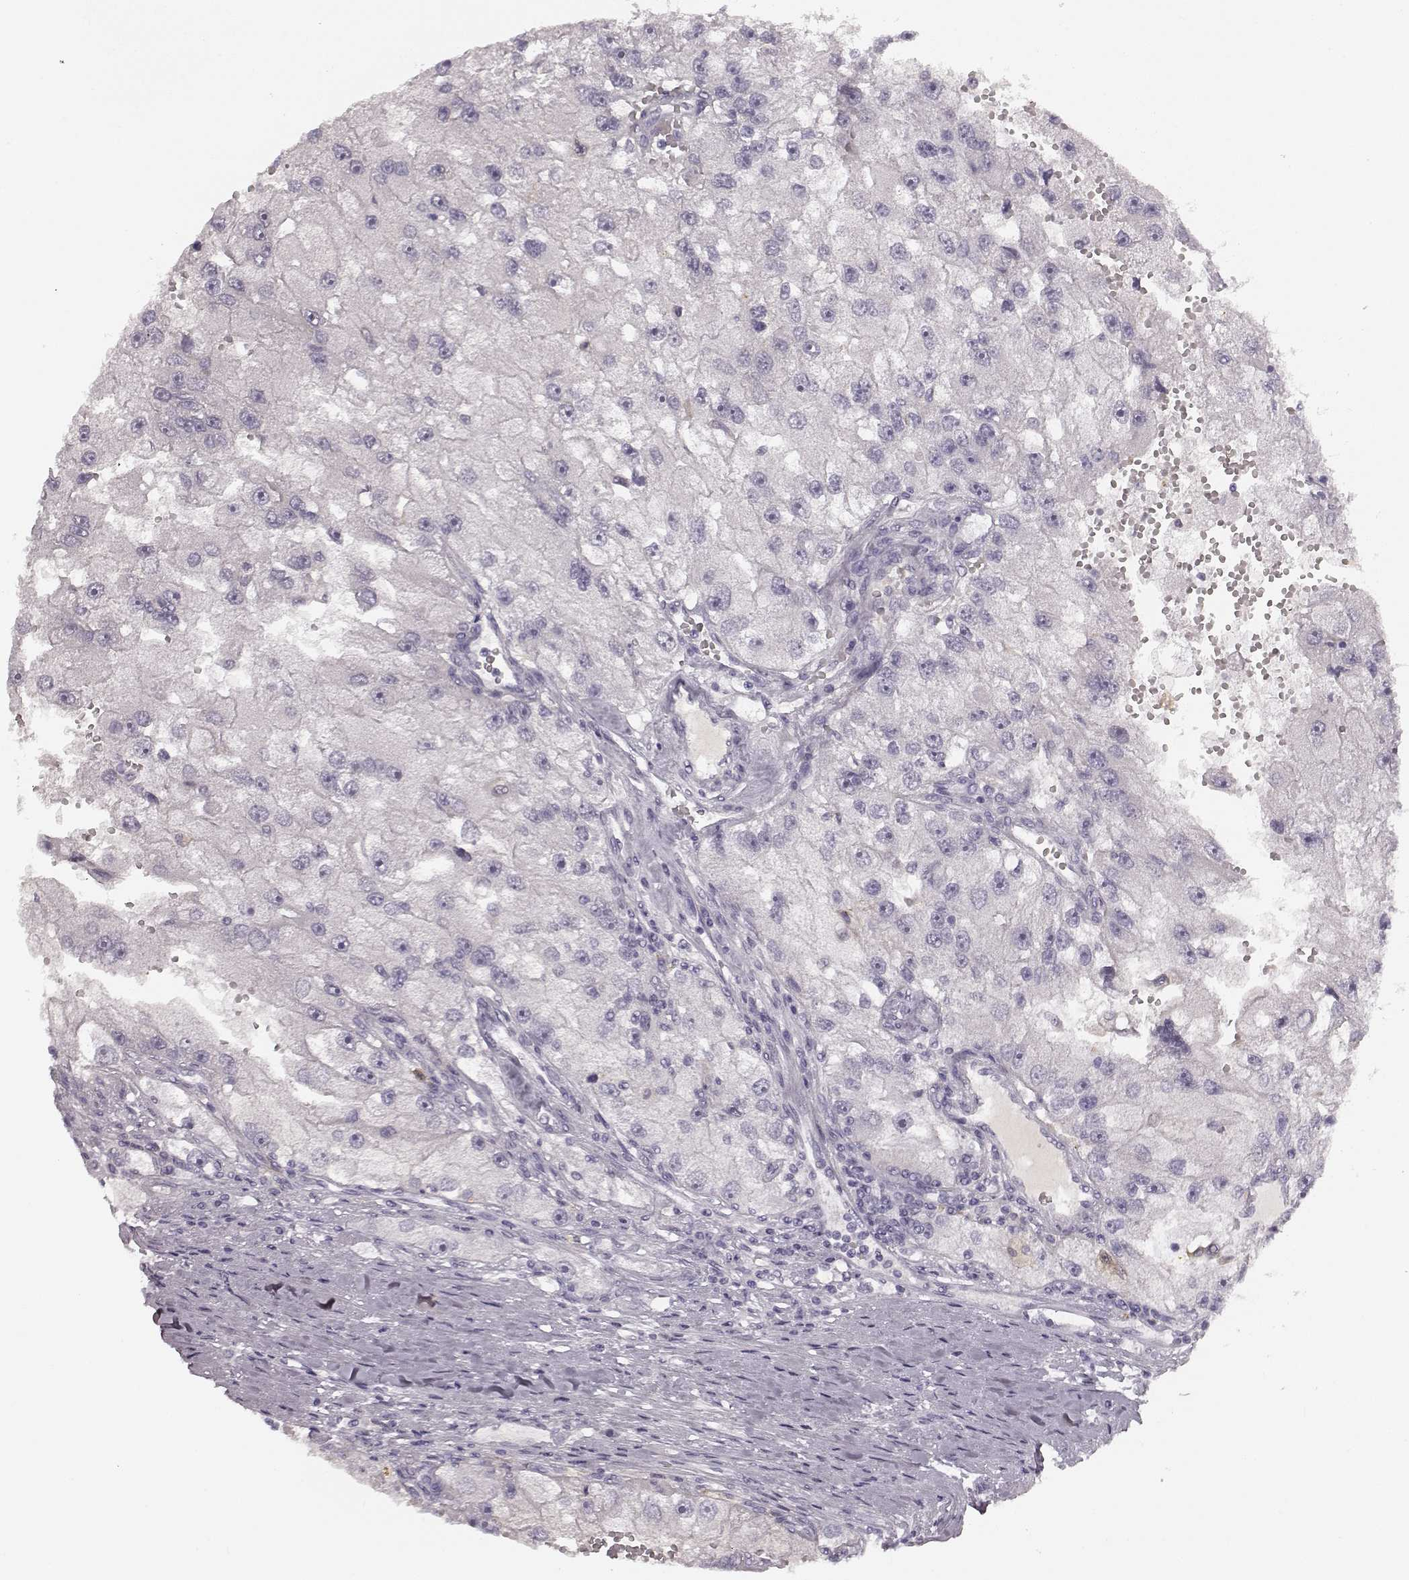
{"staining": {"intensity": "negative", "quantity": "none", "location": "none"}, "tissue": "renal cancer", "cell_type": "Tumor cells", "image_type": "cancer", "snomed": [{"axis": "morphology", "description": "Adenocarcinoma, NOS"}, {"axis": "topography", "description": "Kidney"}], "caption": "Protein analysis of renal cancer exhibits no significant expression in tumor cells.", "gene": "KIAA0319", "patient": {"sex": "male", "age": 63}}